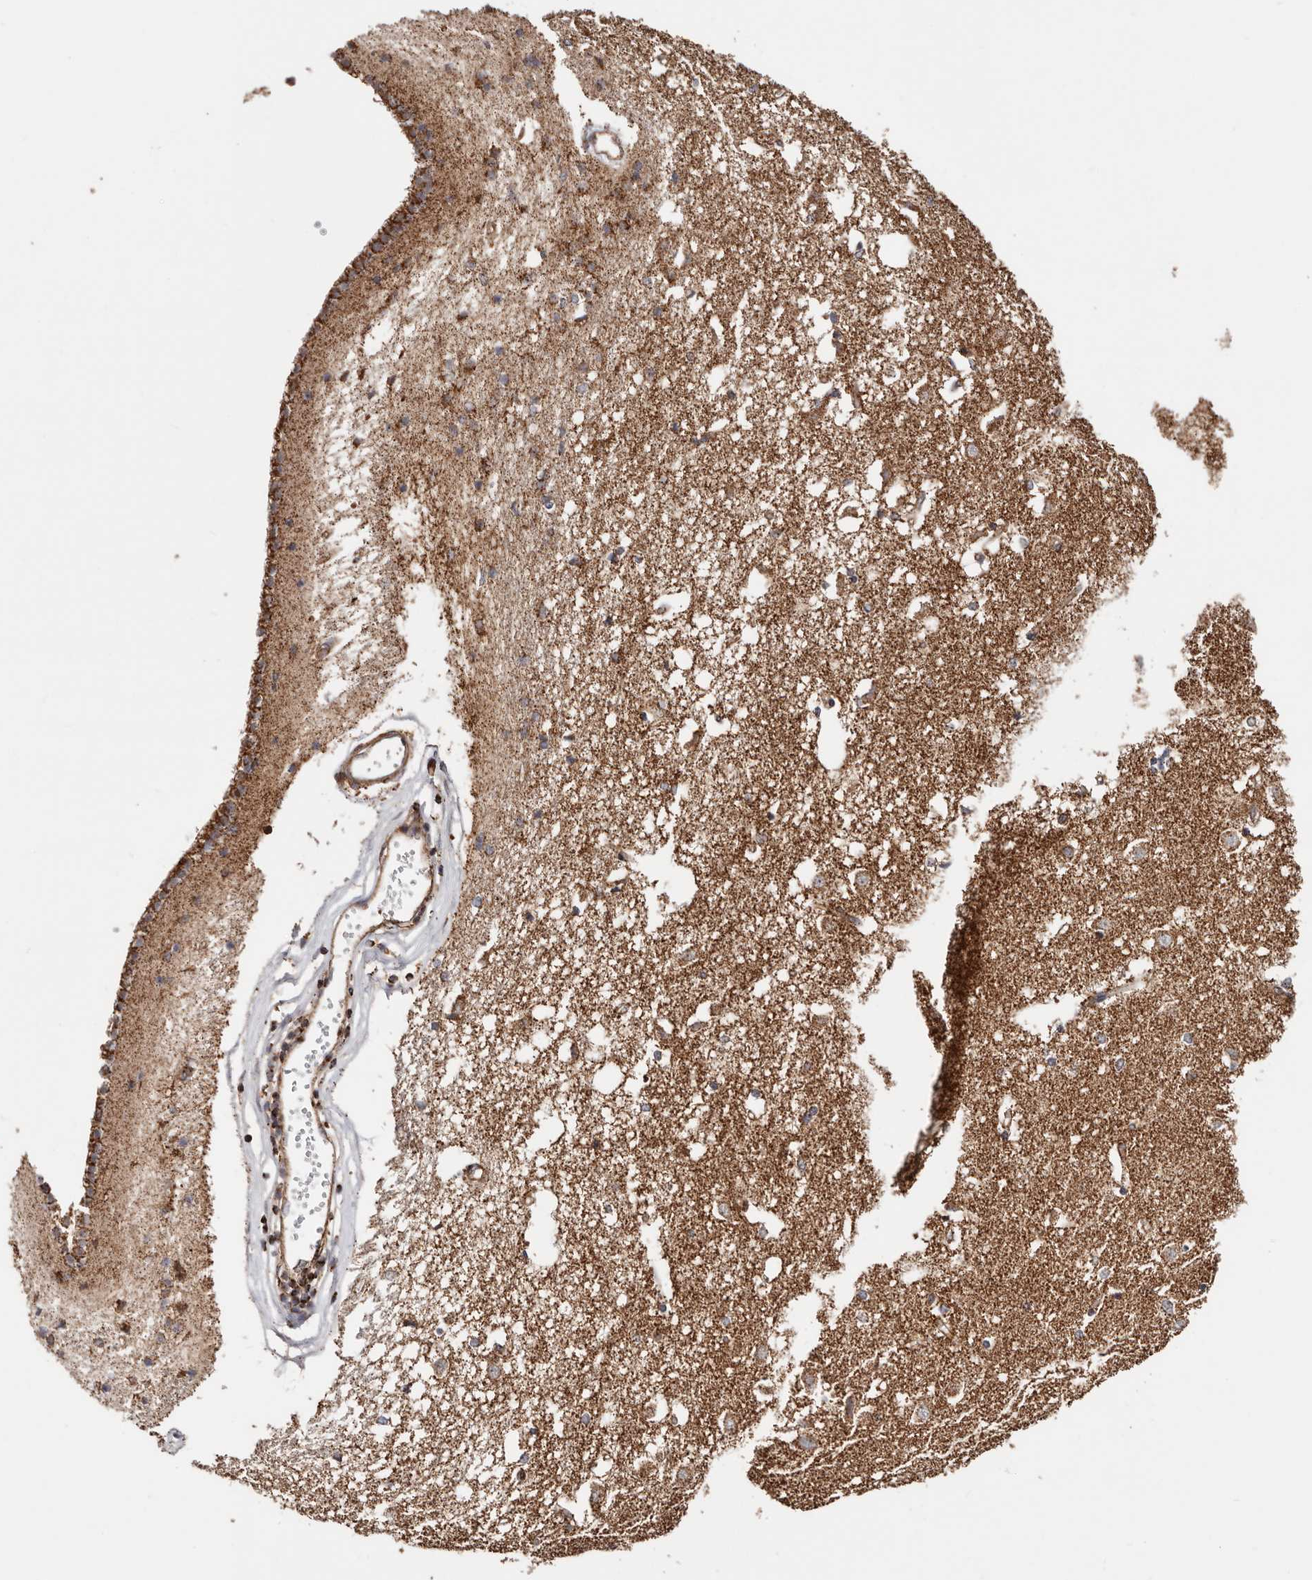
{"staining": {"intensity": "moderate", "quantity": "25%-75%", "location": "cytoplasmic/membranous"}, "tissue": "caudate", "cell_type": "Glial cells", "image_type": "normal", "snomed": [{"axis": "morphology", "description": "Normal tissue, NOS"}, {"axis": "topography", "description": "Lateral ventricle wall"}], "caption": "Immunohistochemistry (DAB) staining of benign human caudate reveals moderate cytoplasmic/membranous protein expression in about 25%-75% of glial cells.", "gene": "PRKACB", "patient": {"sex": "male", "age": 45}}